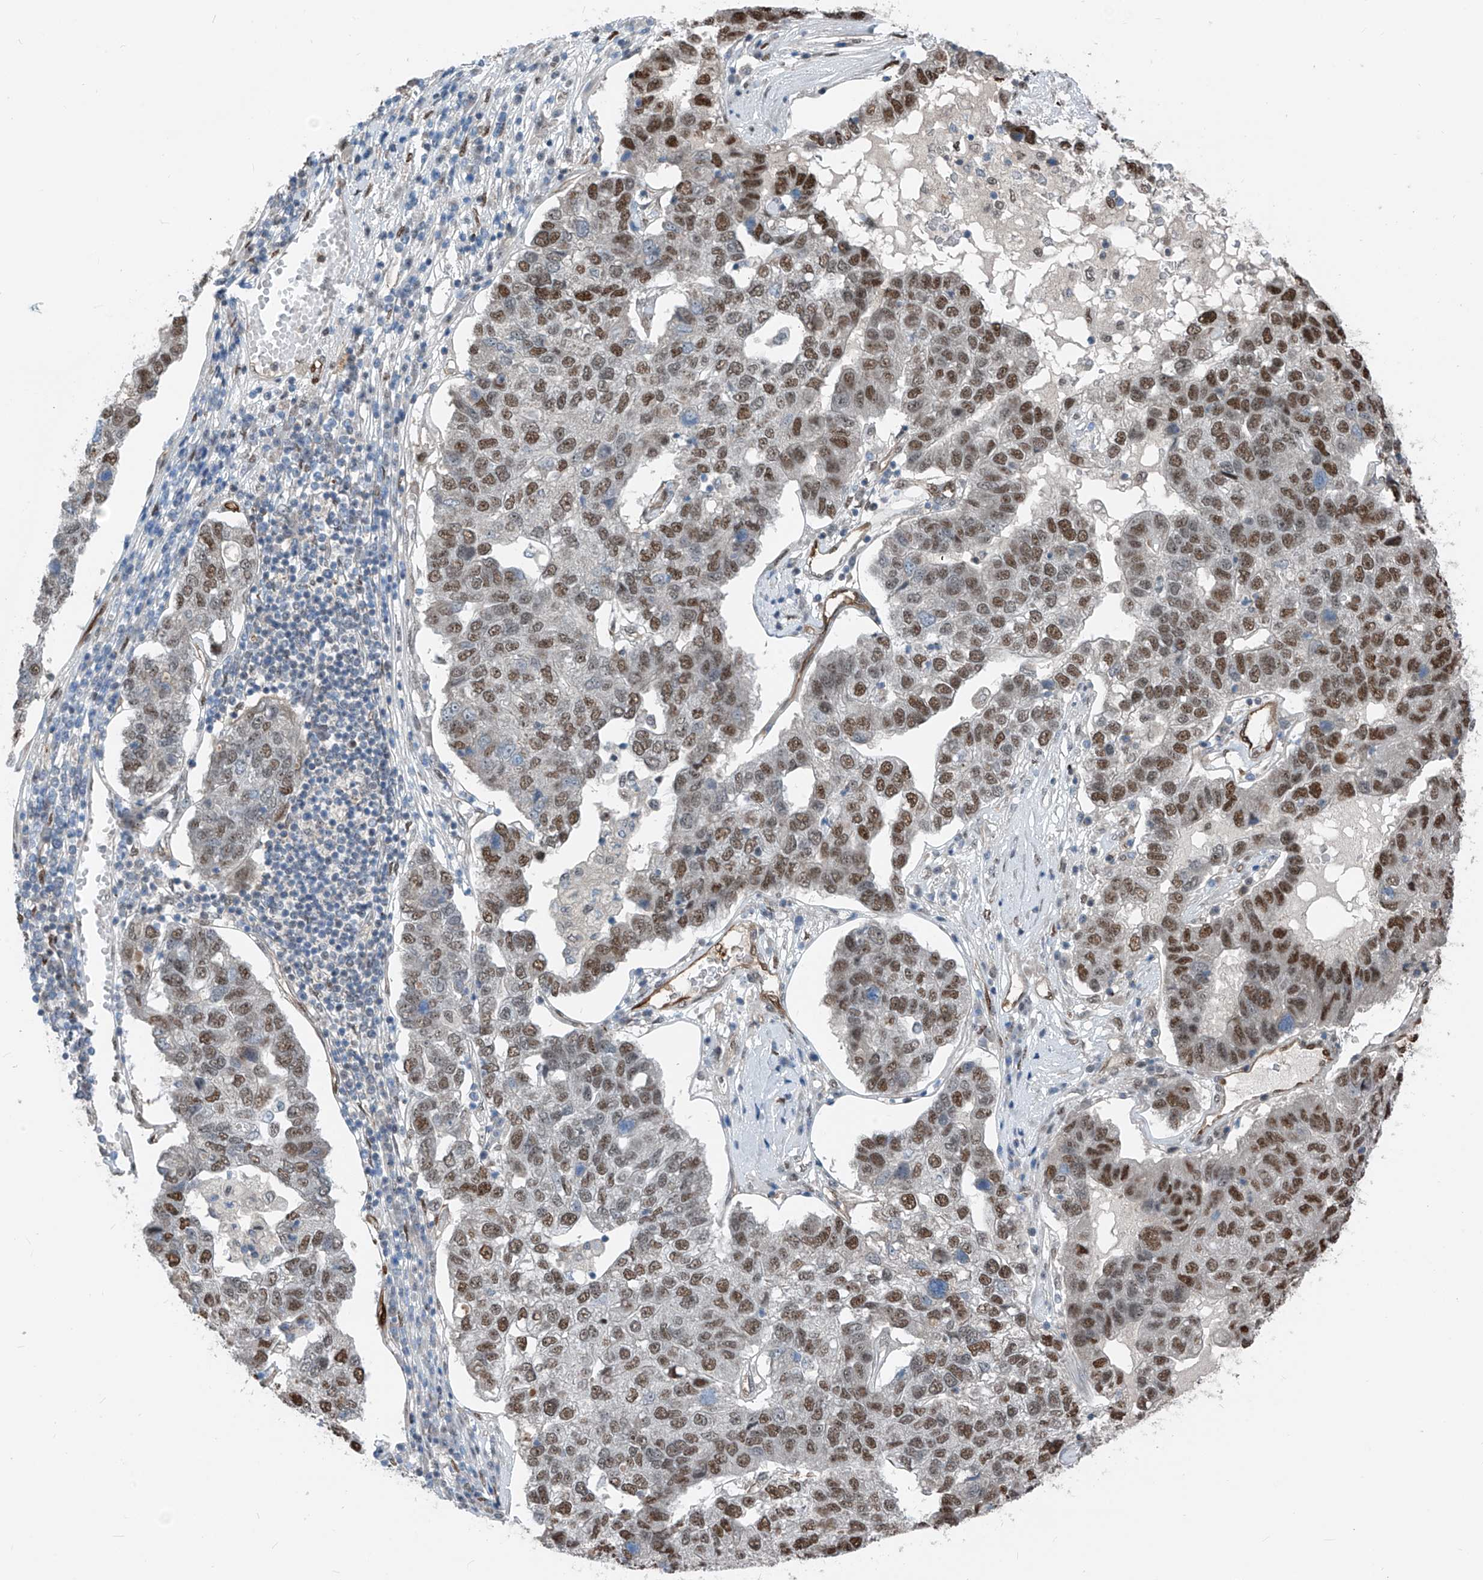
{"staining": {"intensity": "moderate", "quantity": ">75%", "location": "nuclear"}, "tissue": "pancreatic cancer", "cell_type": "Tumor cells", "image_type": "cancer", "snomed": [{"axis": "morphology", "description": "Adenocarcinoma, NOS"}, {"axis": "topography", "description": "Pancreas"}], "caption": "Tumor cells demonstrate moderate nuclear positivity in about >75% of cells in adenocarcinoma (pancreatic).", "gene": "RBP7", "patient": {"sex": "female", "age": 61}}